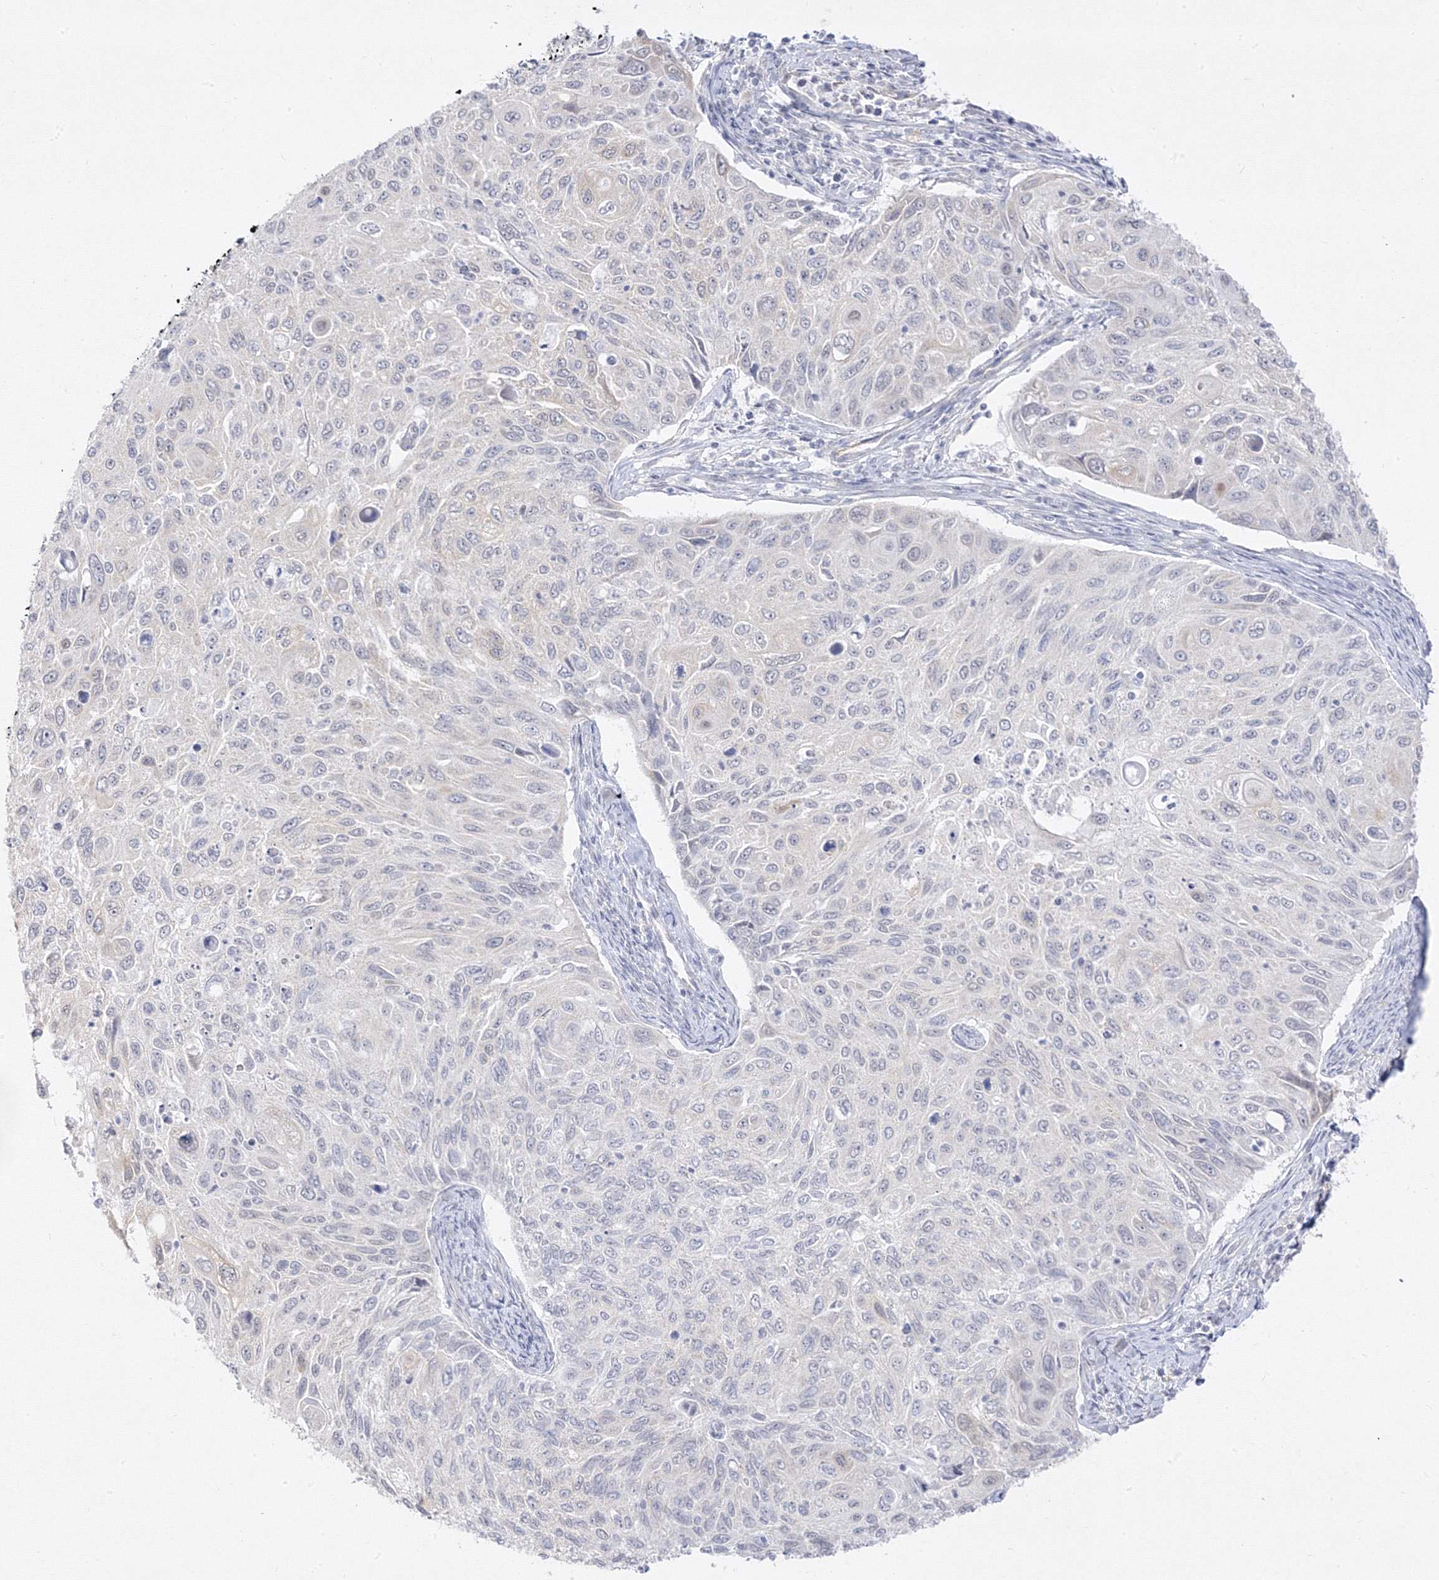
{"staining": {"intensity": "negative", "quantity": "none", "location": "none"}, "tissue": "cervical cancer", "cell_type": "Tumor cells", "image_type": "cancer", "snomed": [{"axis": "morphology", "description": "Squamous cell carcinoma, NOS"}, {"axis": "topography", "description": "Cervix"}], "caption": "A micrograph of squamous cell carcinoma (cervical) stained for a protein displays no brown staining in tumor cells.", "gene": "C2CD2", "patient": {"sex": "female", "age": 70}}